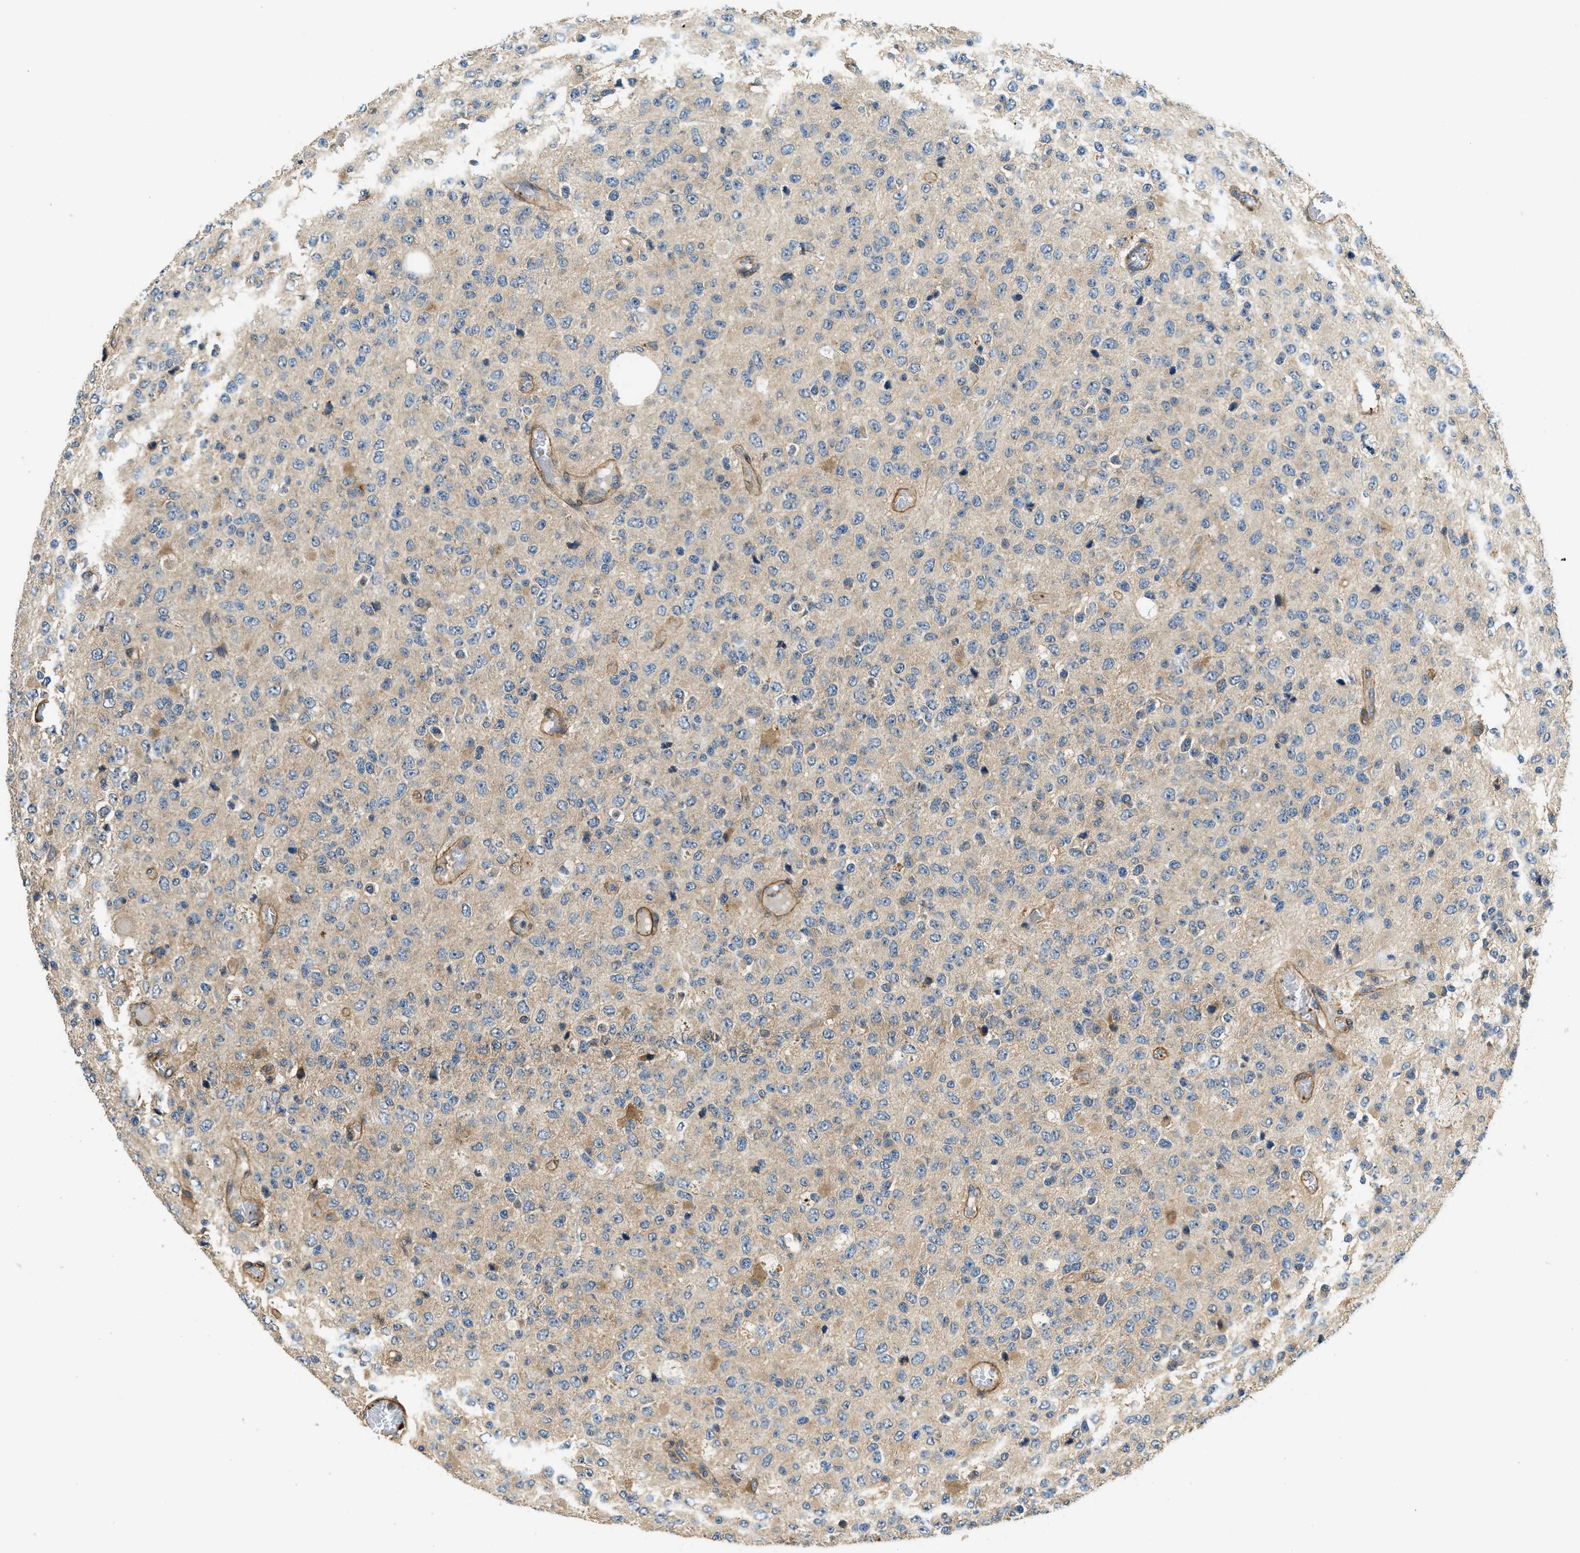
{"staining": {"intensity": "weak", "quantity": "25%-75%", "location": "cytoplasmic/membranous"}, "tissue": "glioma", "cell_type": "Tumor cells", "image_type": "cancer", "snomed": [{"axis": "morphology", "description": "Glioma, malignant, High grade"}, {"axis": "topography", "description": "pancreas cauda"}], "caption": "Weak cytoplasmic/membranous staining for a protein is appreciated in approximately 25%-75% of tumor cells of malignant glioma (high-grade) using immunohistochemistry.", "gene": "CGN", "patient": {"sex": "male", "age": 60}}